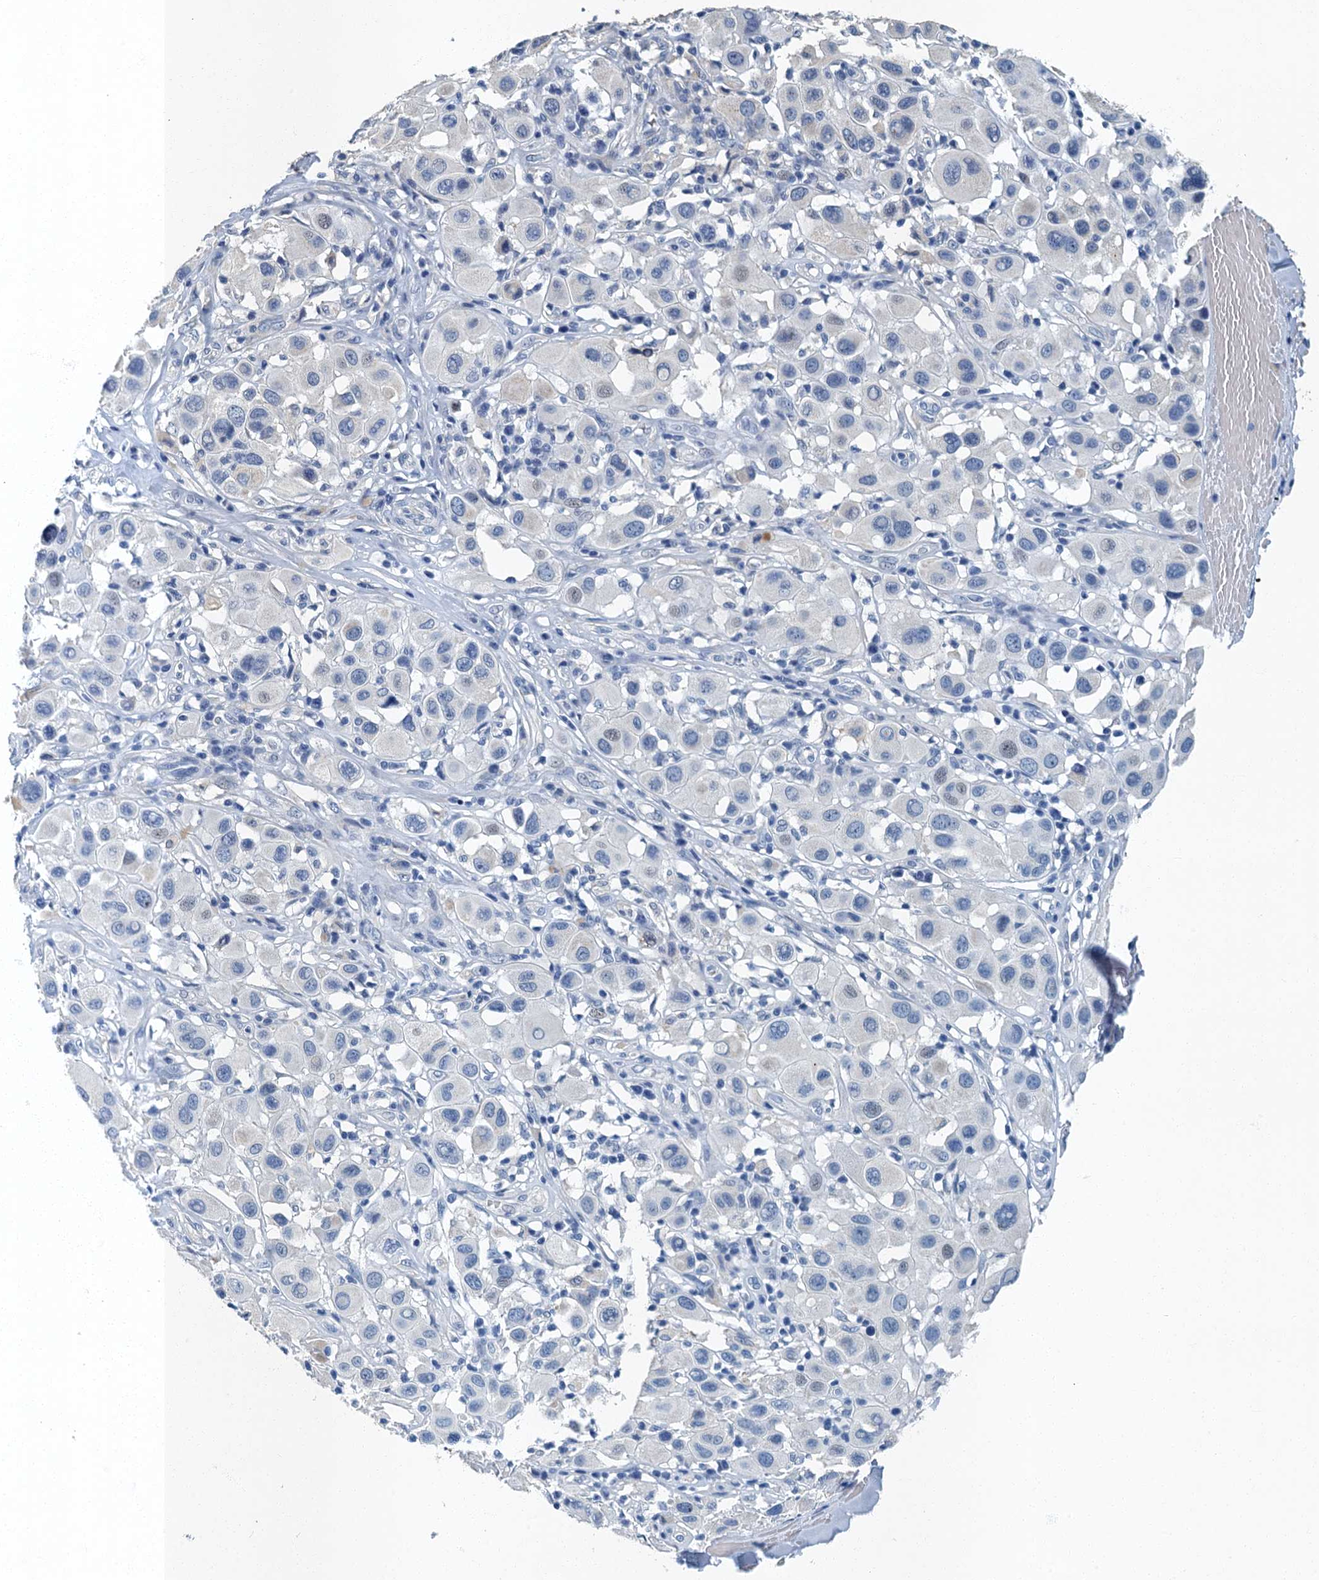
{"staining": {"intensity": "negative", "quantity": "none", "location": "none"}, "tissue": "melanoma", "cell_type": "Tumor cells", "image_type": "cancer", "snomed": [{"axis": "morphology", "description": "Malignant melanoma, Metastatic site"}, {"axis": "topography", "description": "Skin"}], "caption": "Immunohistochemistry (IHC) of human malignant melanoma (metastatic site) shows no positivity in tumor cells.", "gene": "GADL1", "patient": {"sex": "male", "age": 41}}